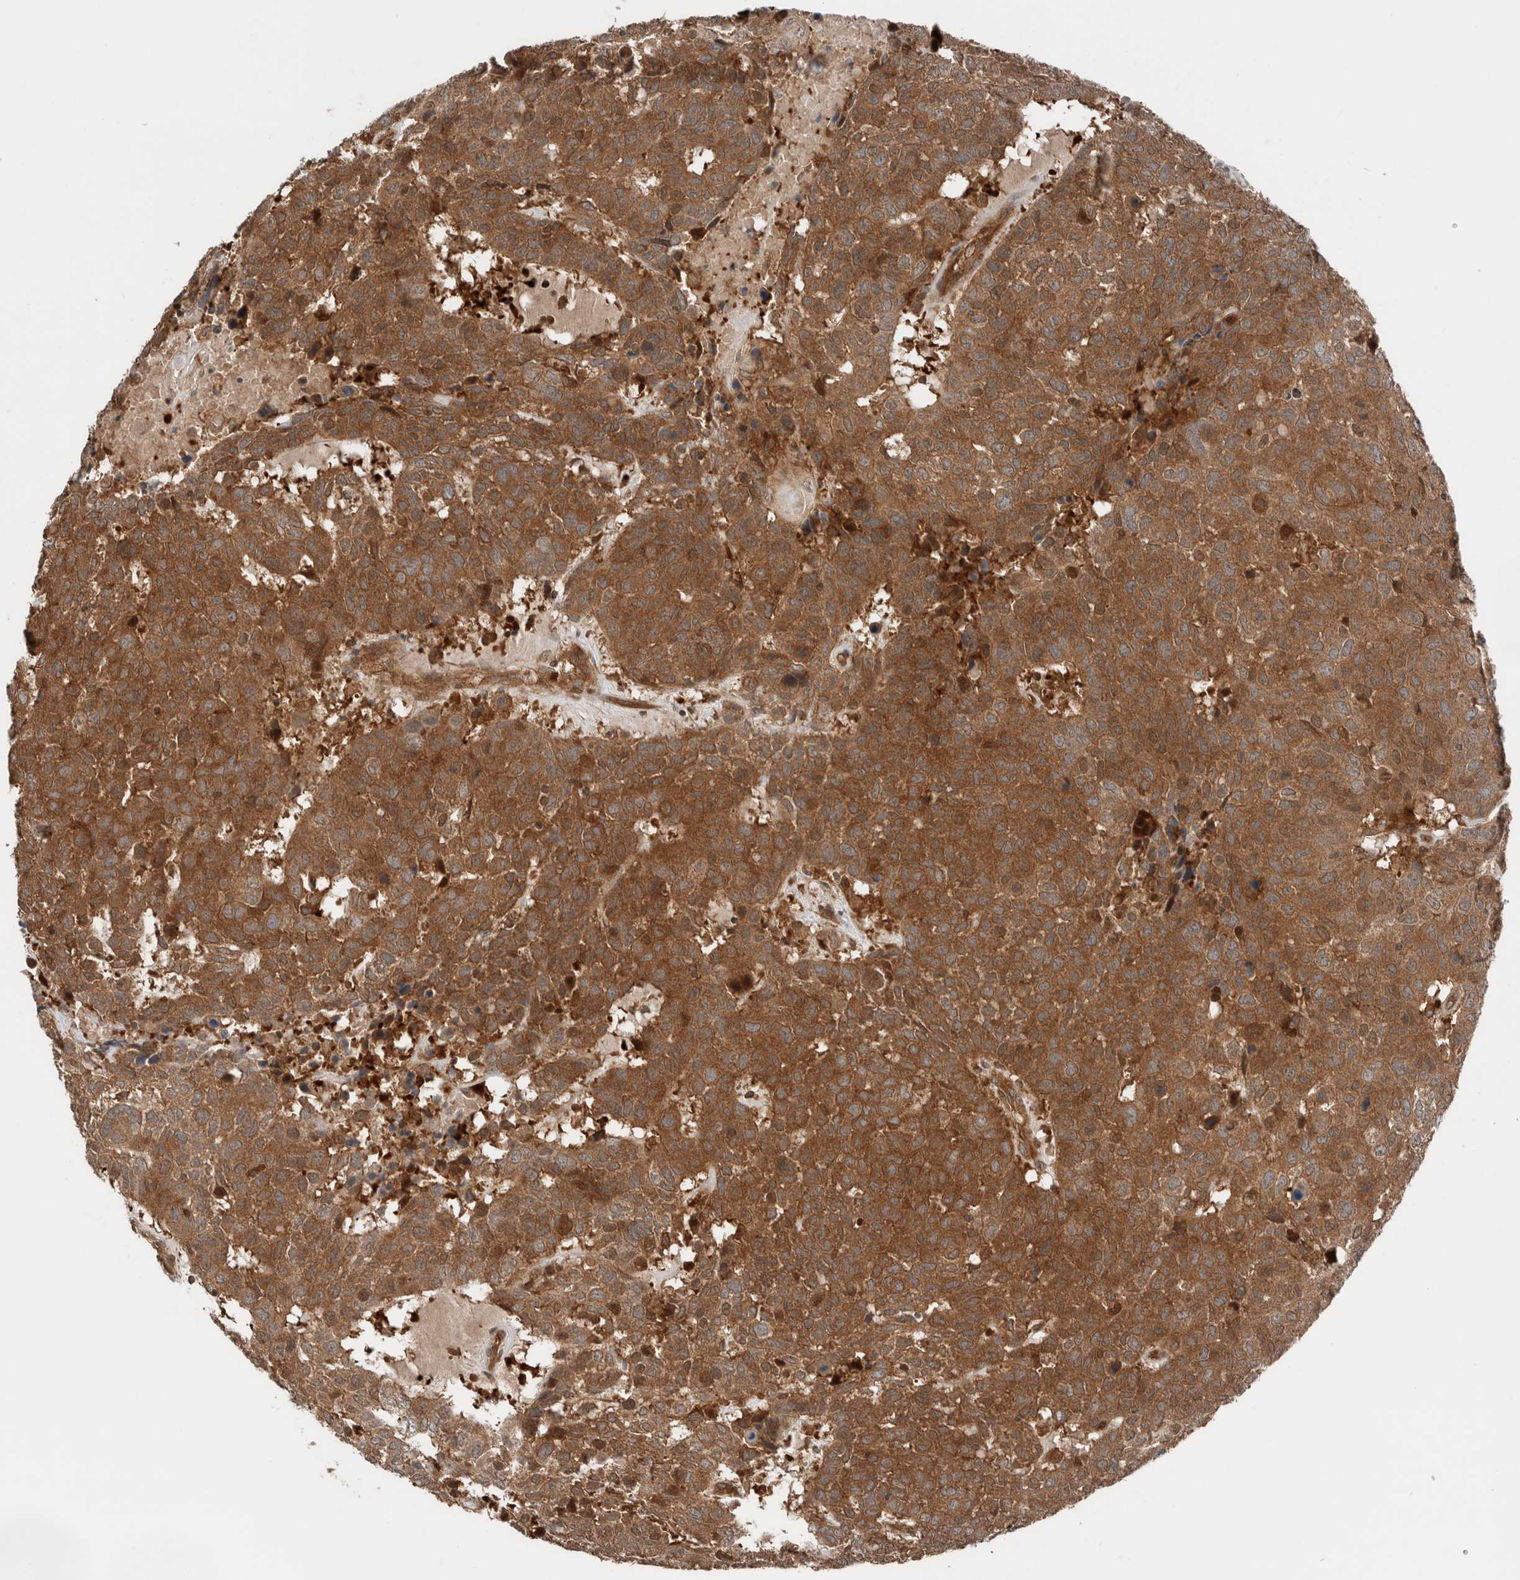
{"staining": {"intensity": "moderate", "quantity": ">75%", "location": "cytoplasmic/membranous,nuclear"}, "tissue": "head and neck cancer", "cell_type": "Tumor cells", "image_type": "cancer", "snomed": [{"axis": "morphology", "description": "Squamous cell carcinoma, NOS"}, {"axis": "topography", "description": "Head-Neck"}], "caption": "A brown stain shows moderate cytoplasmic/membranous and nuclear positivity of a protein in head and neck cancer (squamous cell carcinoma) tumor cells.", "gene": "XPNPEP1", "patient": {"sex": "male", "age": 66}}